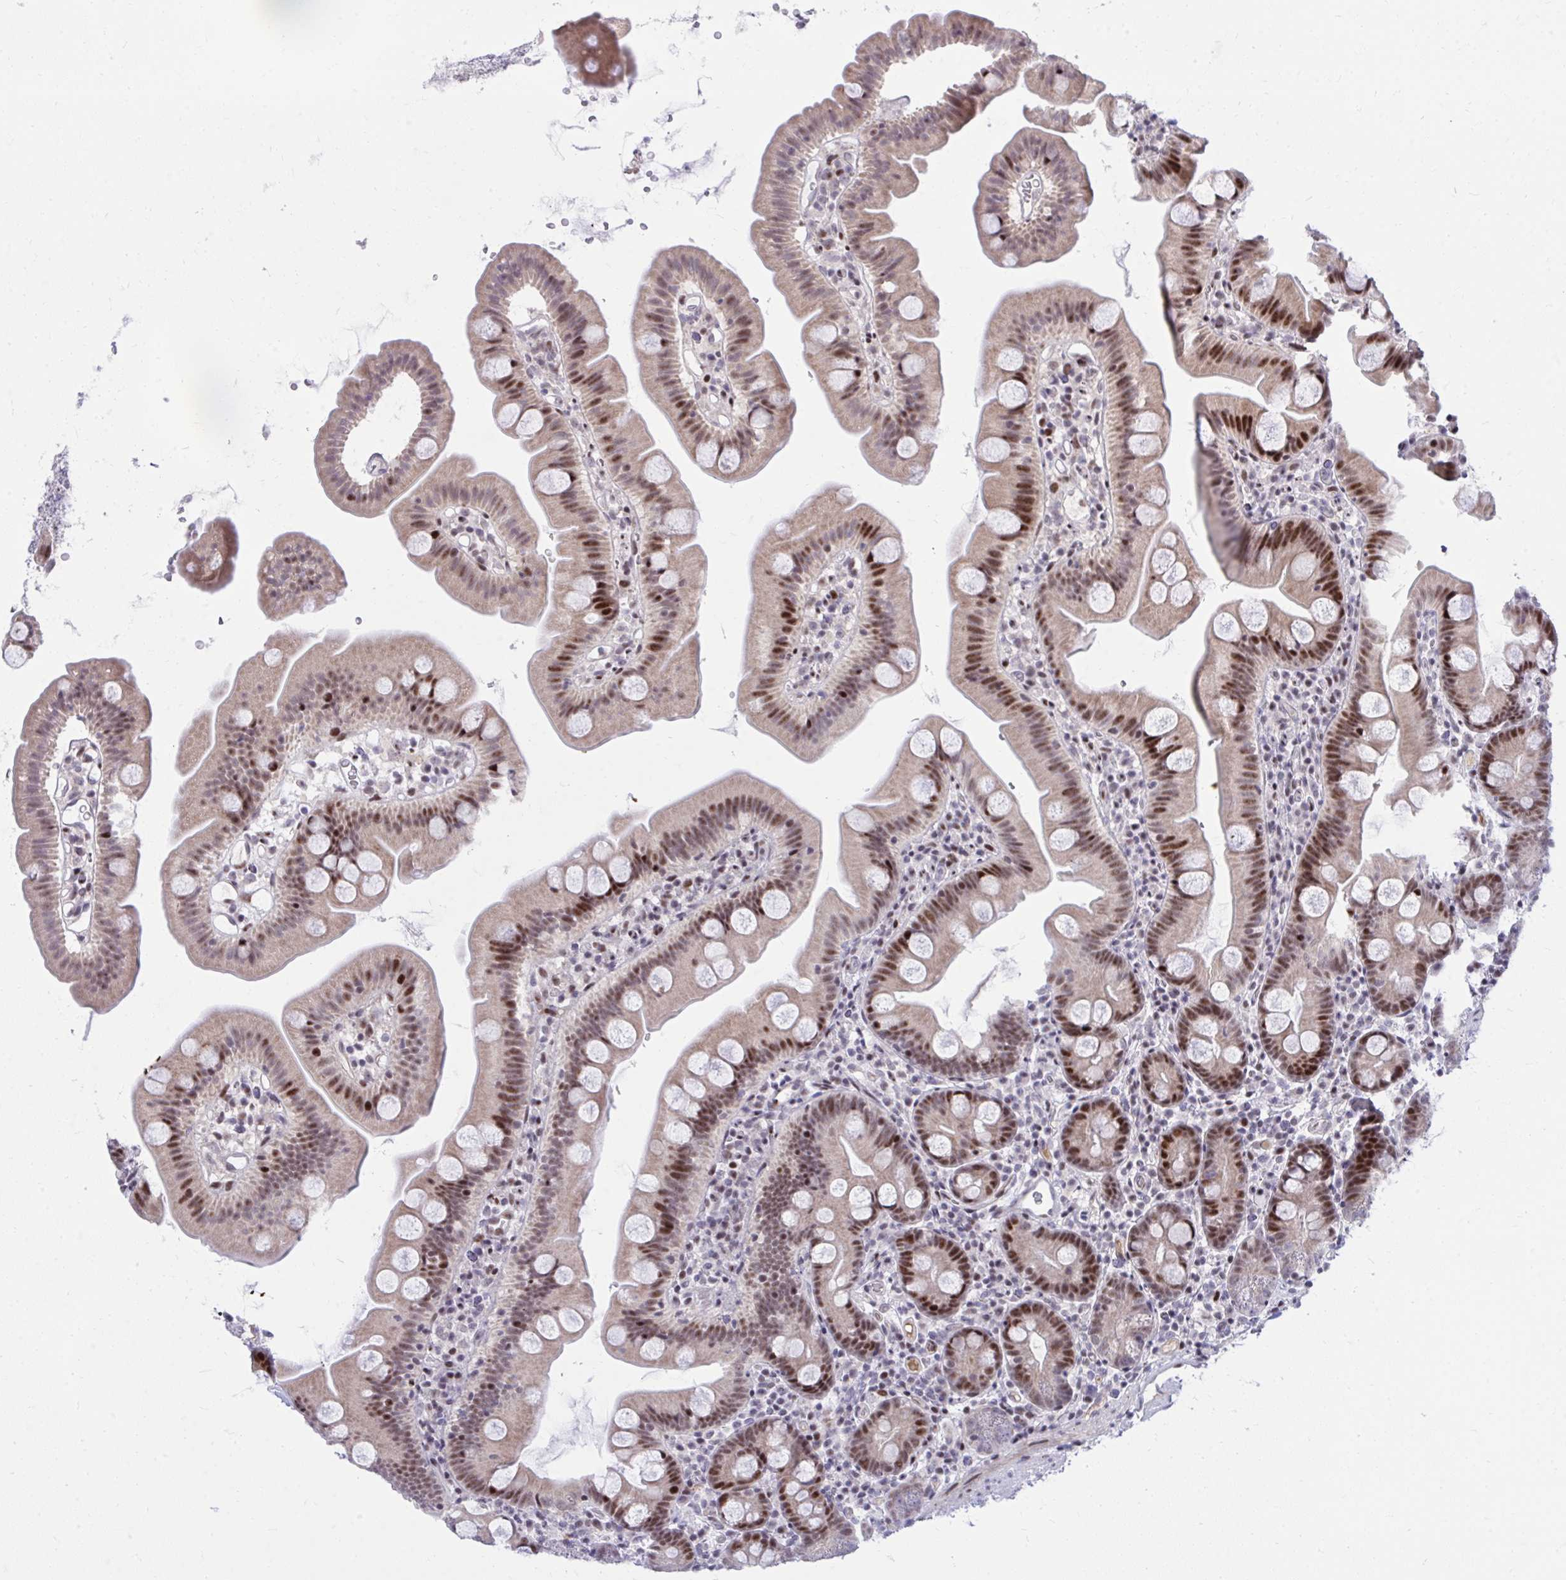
{"staining": {"intensity": "moderate", "quantity": "25%-75%", "location": "nuclear"}, "tissue": "small intestine", "cell_type": "Glandular cells", "image_type": "normal", "snomed": [{"axis": "morphology", "description": "Normal tissue, NOS"}, {"axis": "topography", "description": "Small intestine"}], "caption": "The micrograph demonstrates a brown stain indicating the presence of a protein in the nuclear of glandular cells in small intestine.", "gene": "C14orf39", "patient": {"sex": "female", "age": 68}}